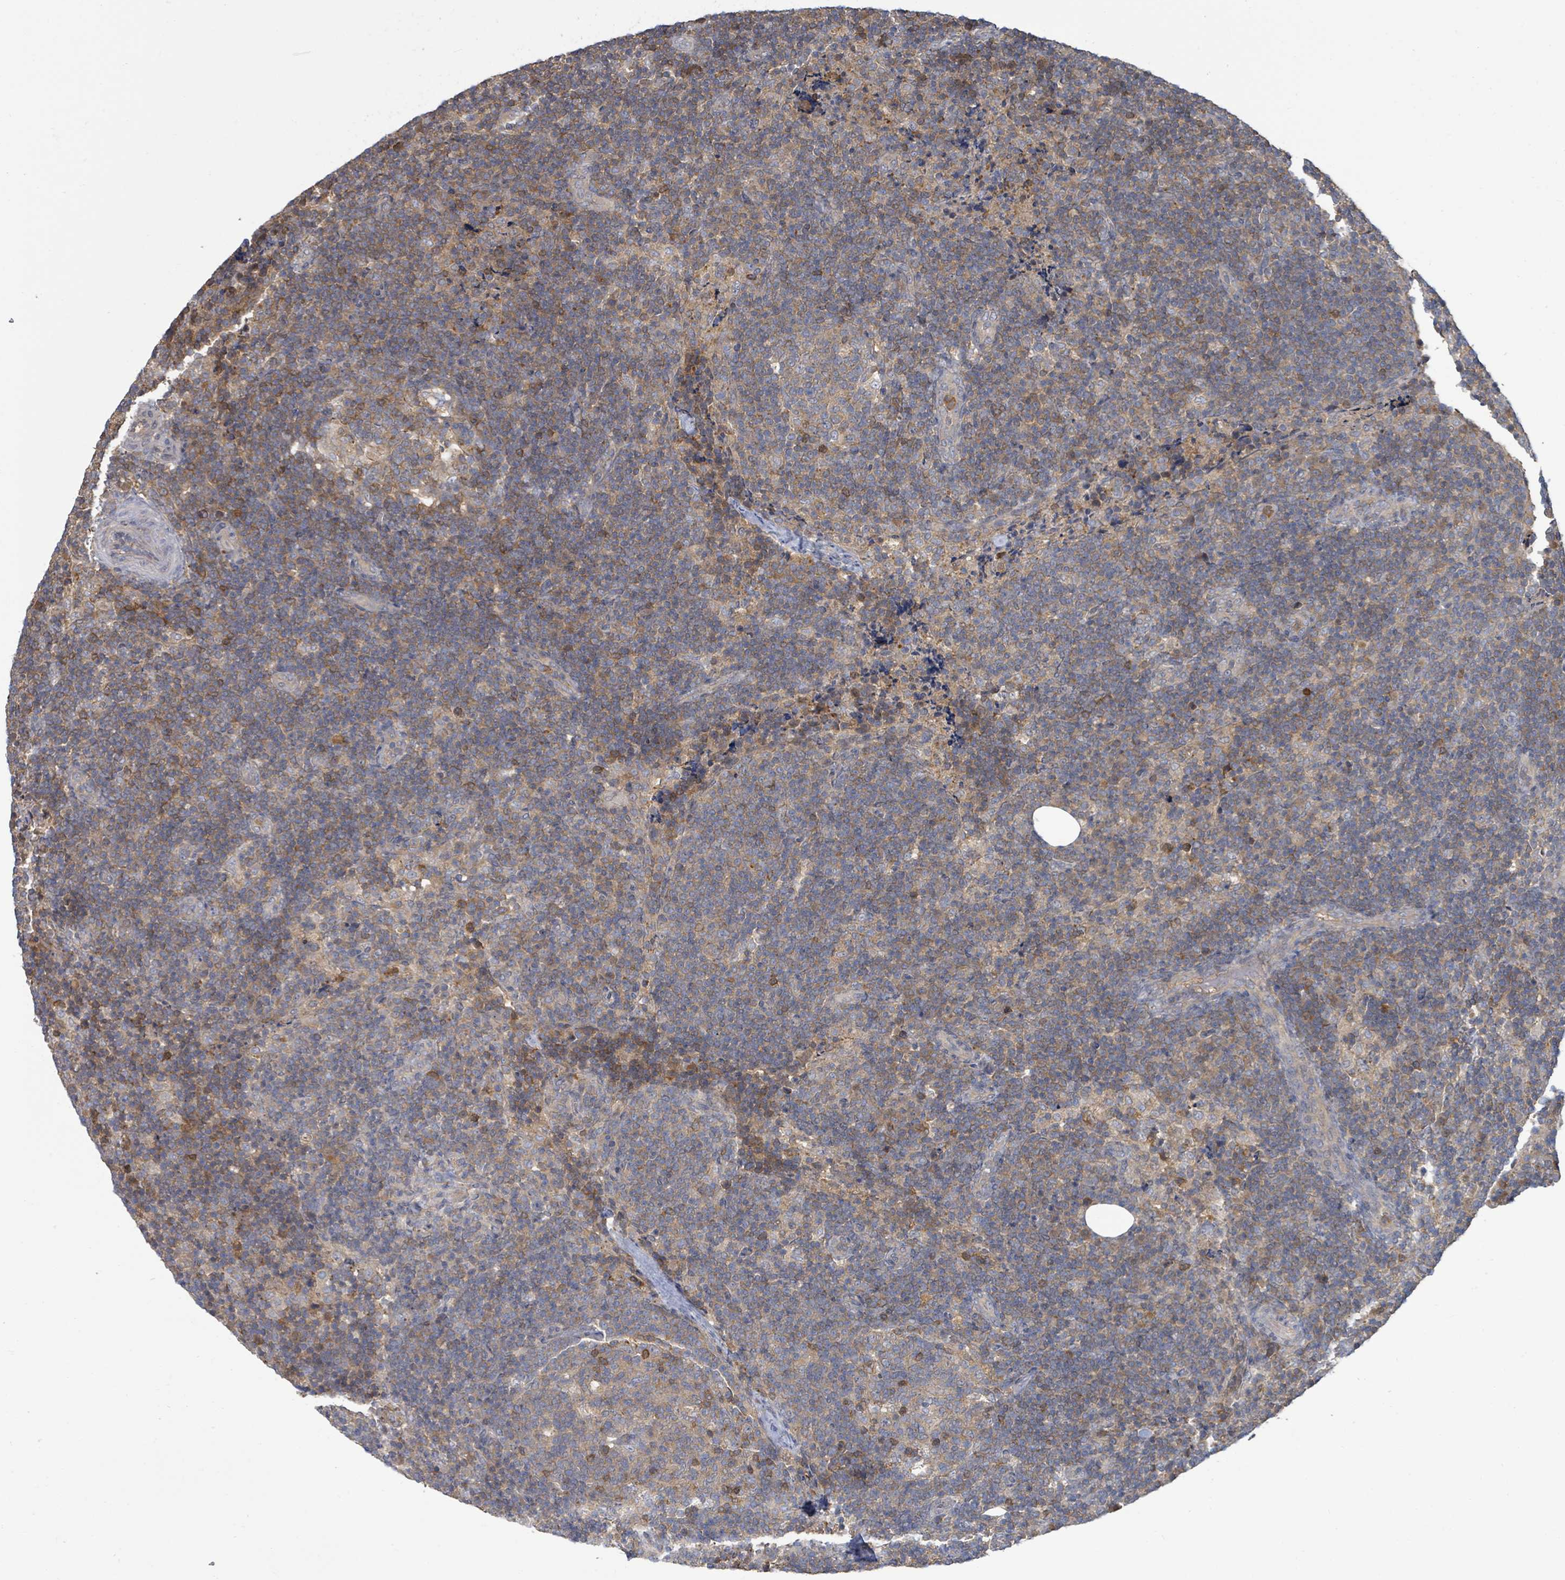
{"staining": {"intensity": "moderate", "quantity": "<25%", "location": "cytoplasmic/membranous"}, "tissue": "lymph node", "cell_type": "Germinal center cells", "image_type": "normal", "snomed": [{"axis": "morphology", "description": "Normal tissue, NOS"}, {"axis": "topography", "description": "Lymph node"}], "caption": "About <25% of germinal center cells in normal lymph node demonstrate moderate cytoplasmic/membranous protein positivity as visualized by brown immunohistochemical staining.", "gene": "PGAM1", "patient": {"sex": "female", "age": 31}}